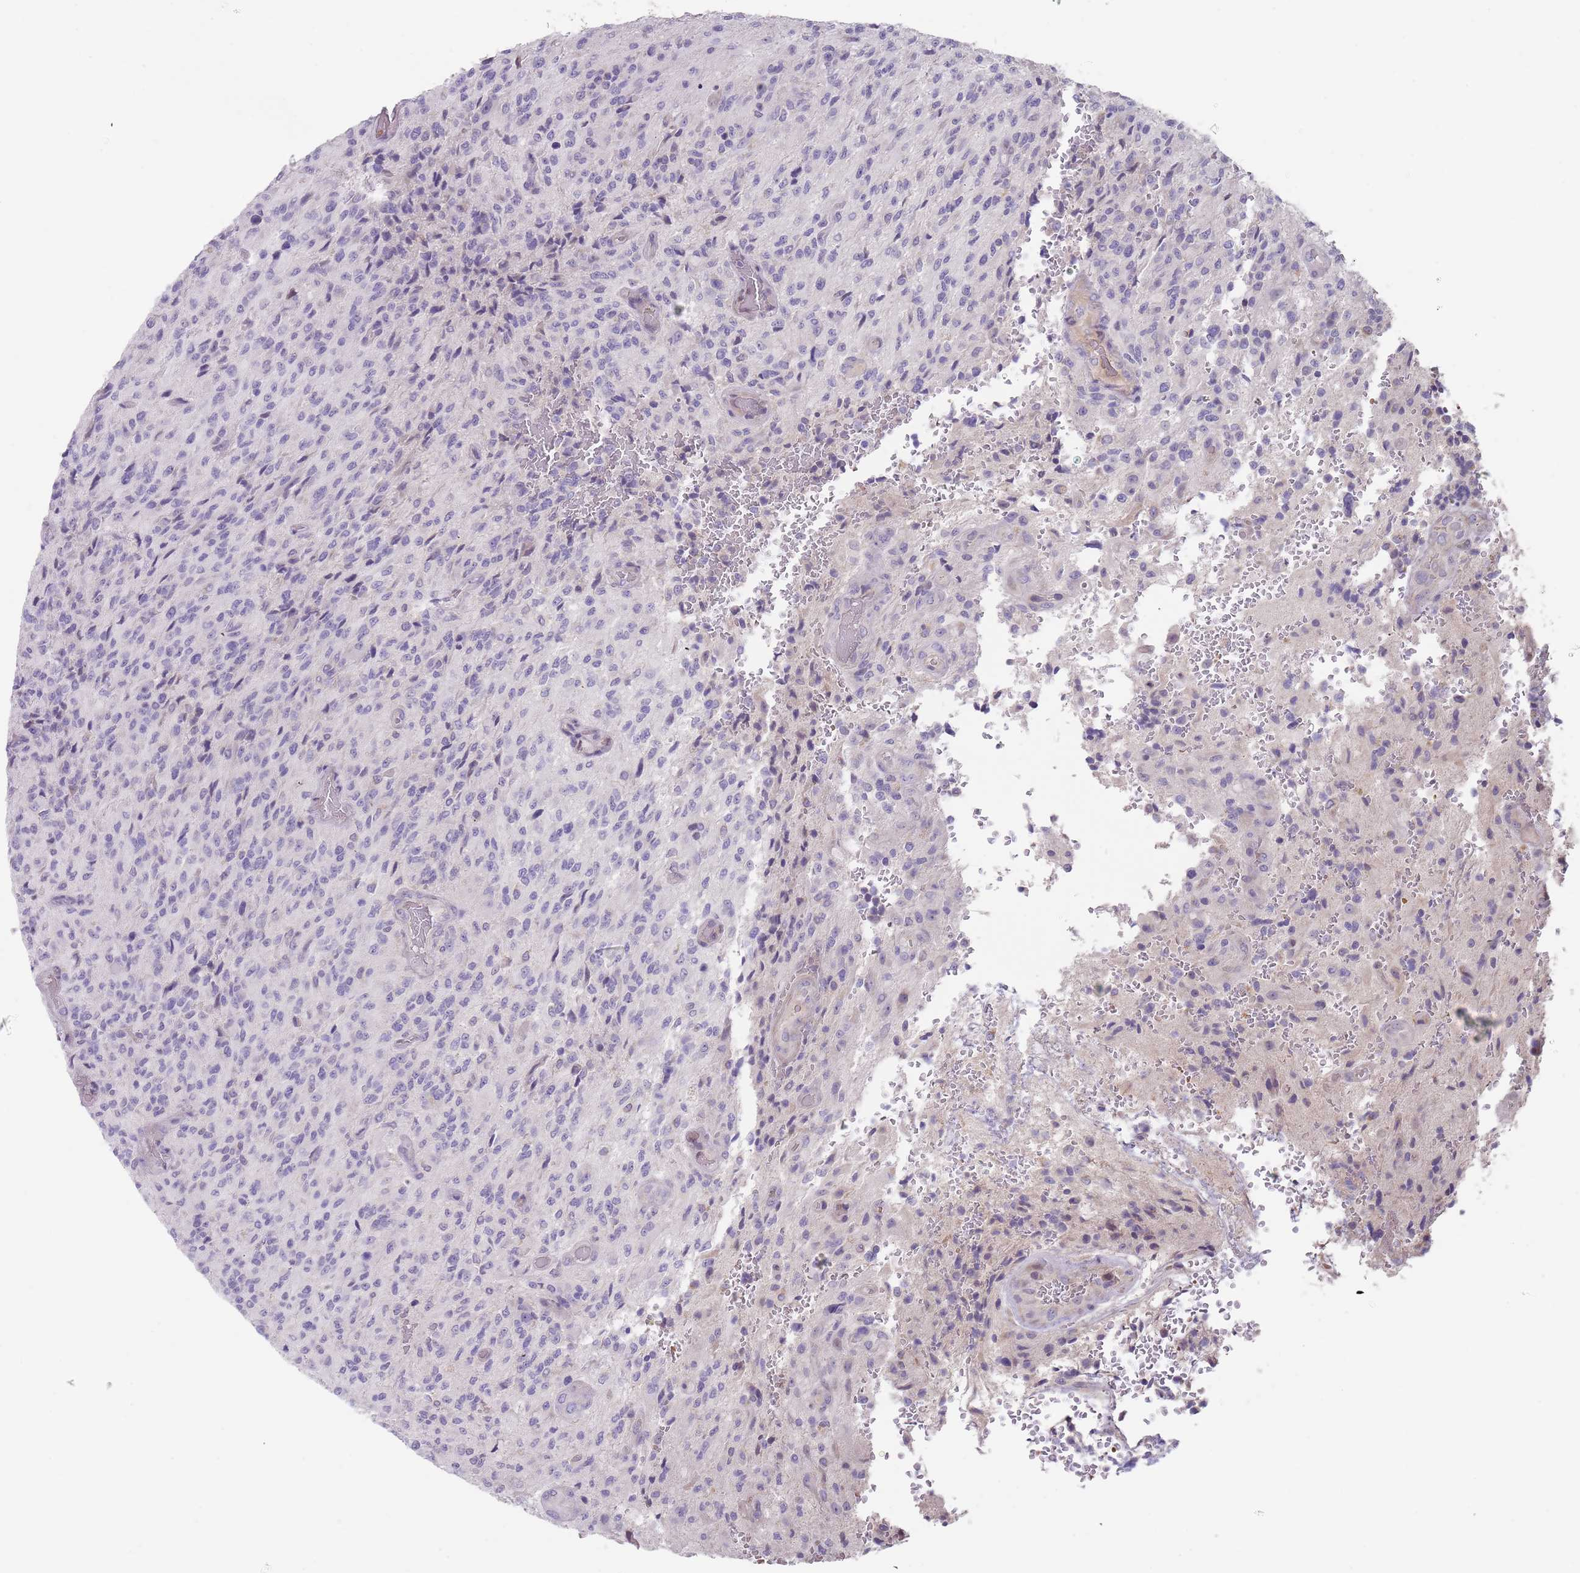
{"staining": {"intensity": "negative", "quantity": "none", "location": "none"}, "tissue": "glioma", "cell_type": "Tumor cells", "image_type": "cancer", "snomed": [{"axis": "morphology", "description": "Normal tissue, NOS"}, {"axis": "morphology", "description": "Glioma, malignant, High grade"}, {"axis": "topography", "description": "Cerebral cortex"}], "caption": "Glioma was stained to show a protein in brown. There is no significant staining in tumor cells.", "gene": "PRAC1", "patient": {"sex": "male", "age": 56}}